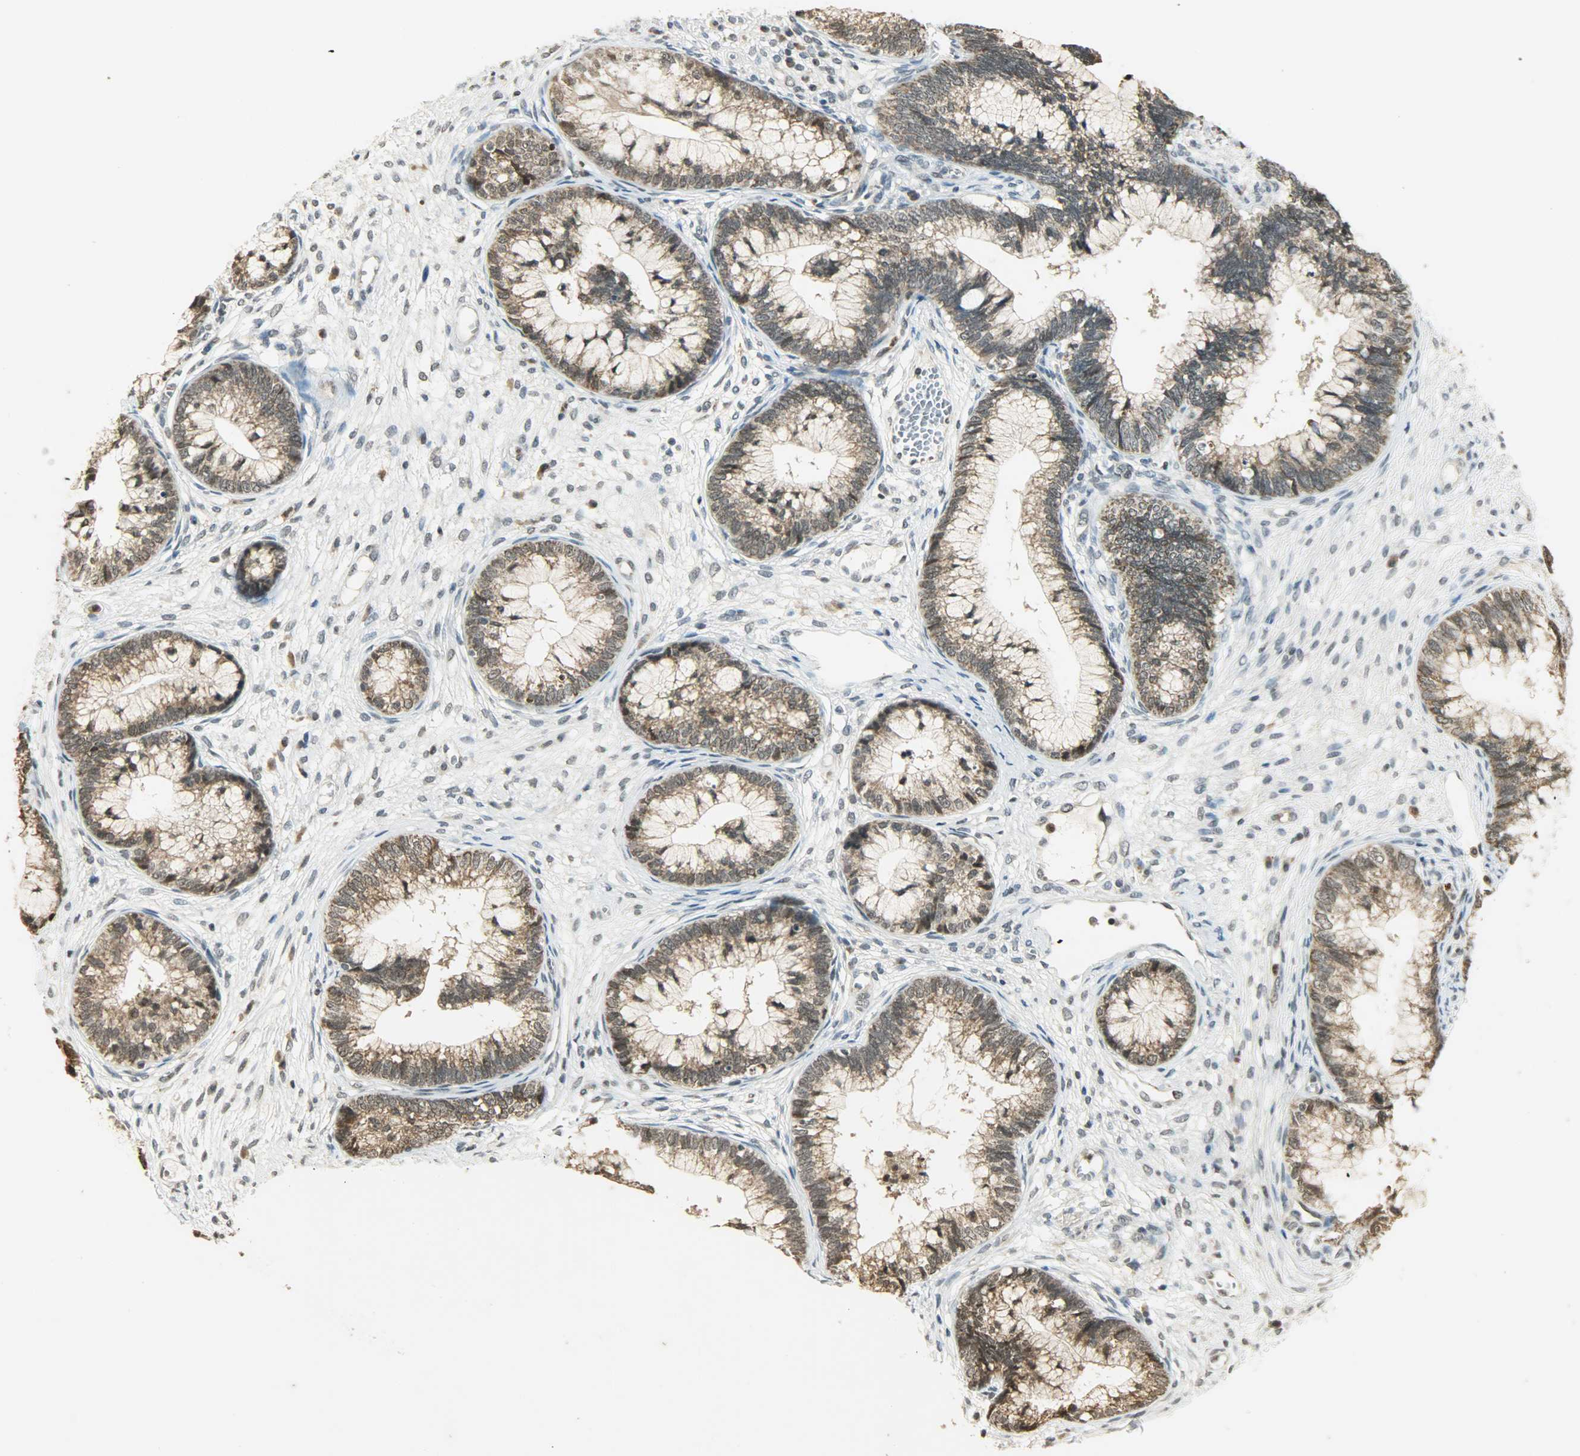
{"staining": {"intensity": "moderate", "quantity": "25%-75%", "location": "cytoplasmic/membranous"}, "tissue": "cervical cancer", "cell_type": "Tumor cells", "image_type": "cancer", "snomed": [{"axis": "morphology", "description": "Adenocarcinoma, NOS"}, {"axis": "topography", "description": "Cervix"}], "caption": "Cervical cancer (adenocarcinoma) tissue reveals moderate cytoplasmic/membranous expression in about 25%-75% of tumor cells", "gene": "SMARCA5", "patient": {"sex": "female", "age": 44}}